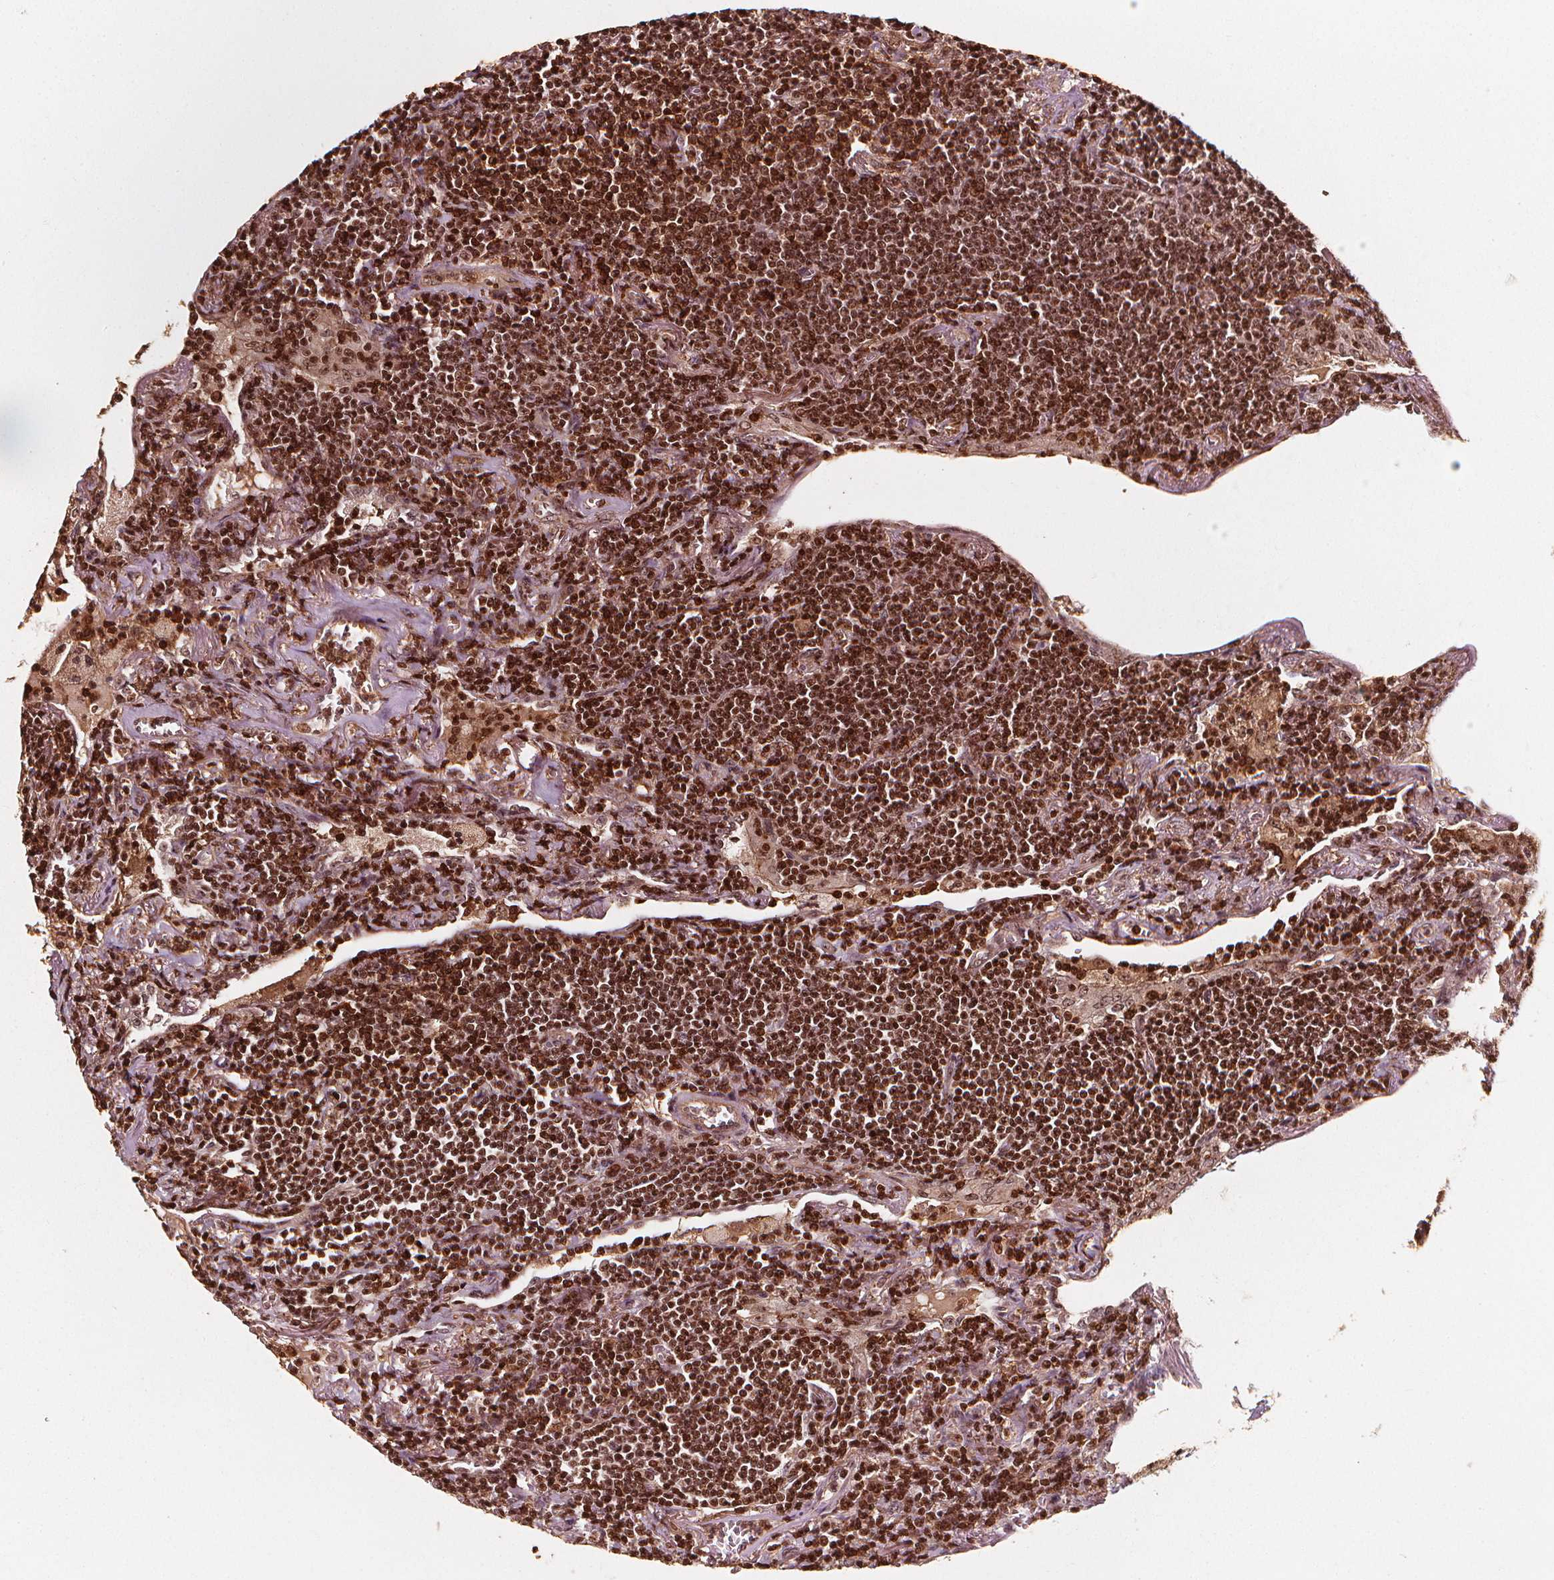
{"staining": {"intensity": "strong", "quantity": ">75%", "location": "cytoplasmic/membranous,nuclear"}, "tissue": "lymphoma", "cell_type": "Tumor cells", "image_type": "cancer", "snomed": [{"axis": "morphology", "description": "Malignant lymphoma, non-Hodgkin's type, Low grade"}, {"axis": "topography", "description": "Lung"}], "caption": "Tumor cells display high levels of strong cytoplasmic/membranous and nuclear positivity in approximately >75% of cells in malignant lymphoma, non-Hodgkin's type (low-grade). (DAB (3,3'-diaminobenzidine) IHC with brightfield microscopy, high magnification).", "gene": "EXOSC9", "patient": {"sex": "female", "age": 71}}